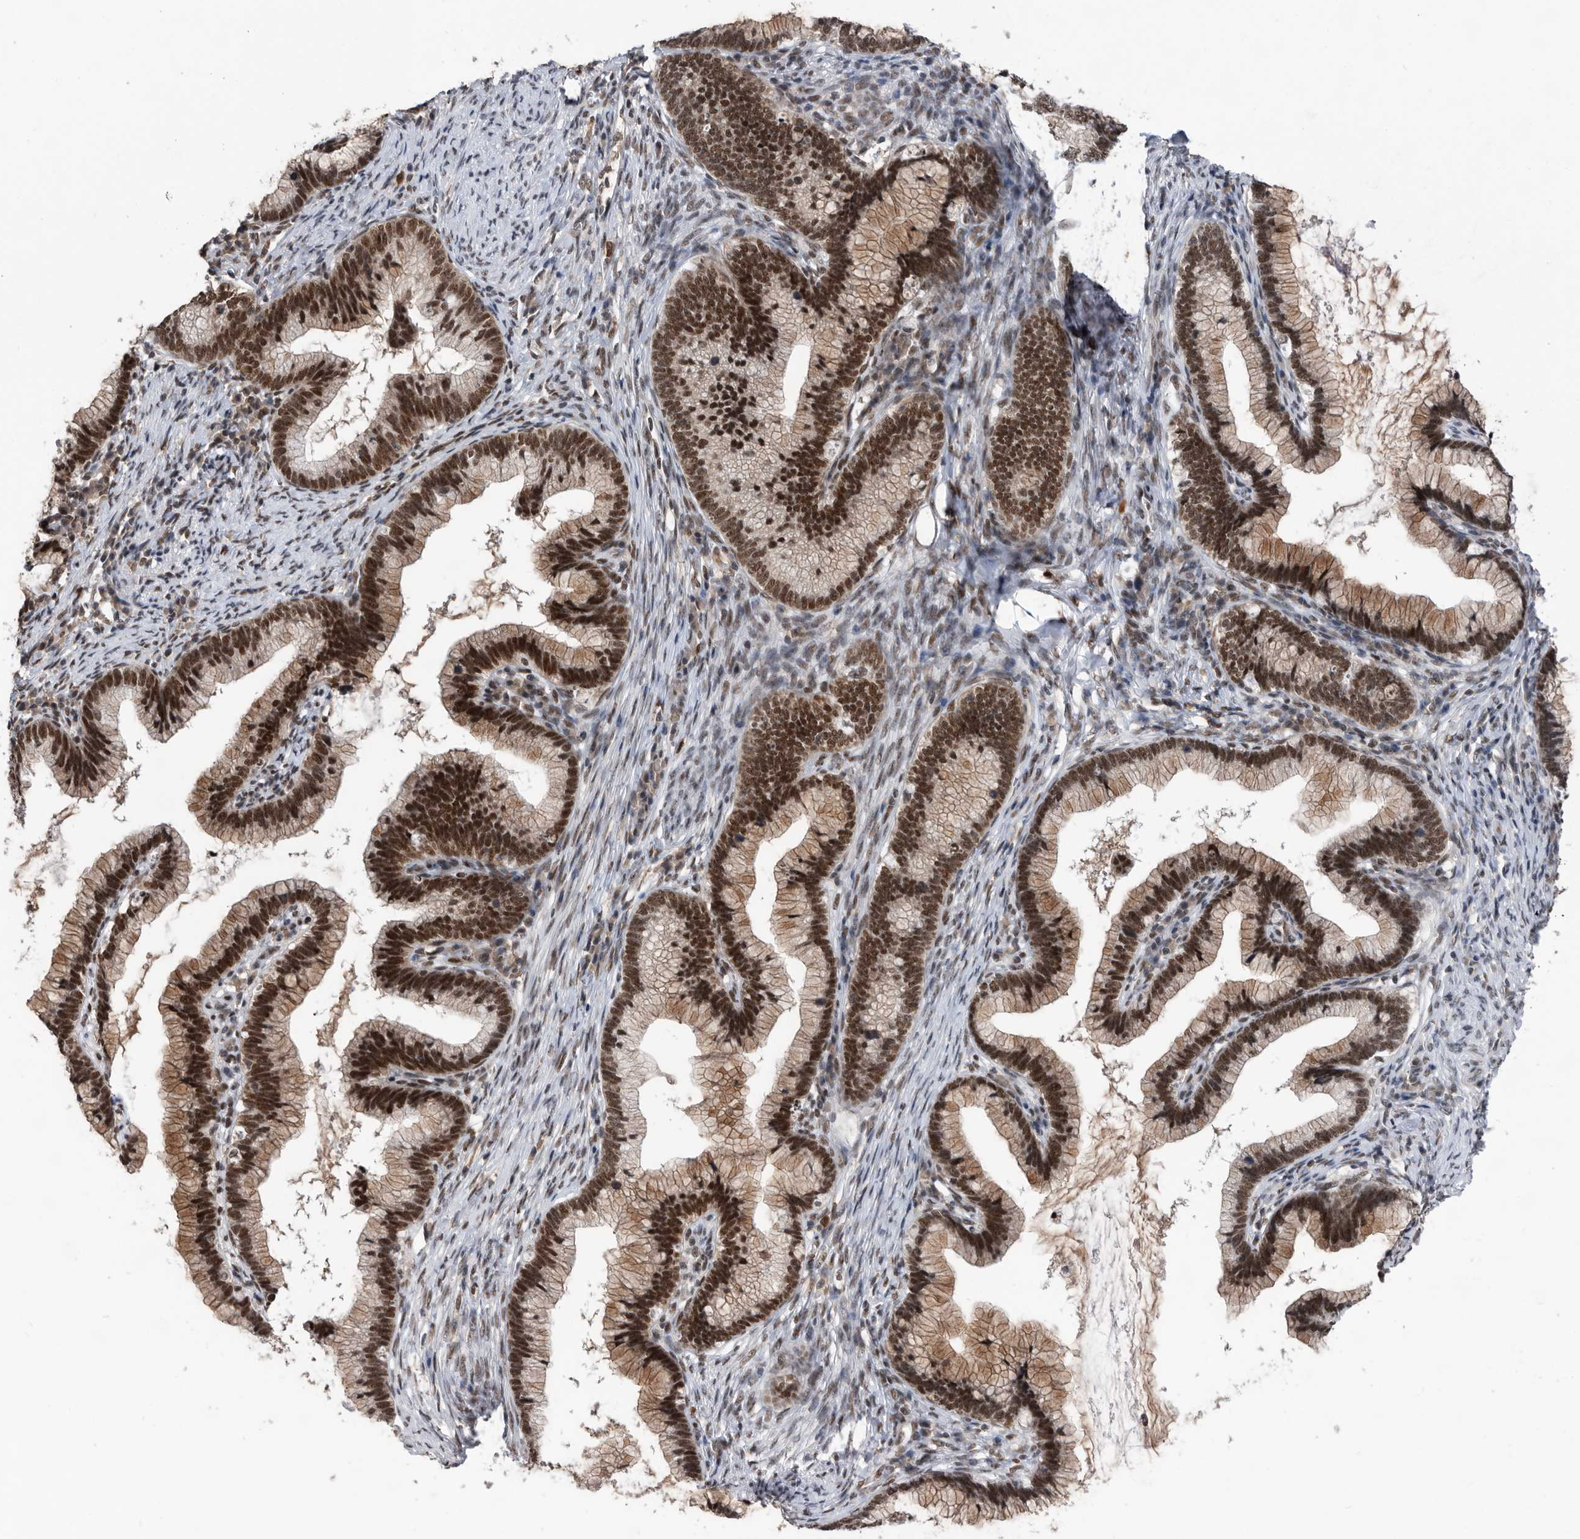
{"staining": {"intensity": "strong", "quantity": ">75%", "location": "cytoplasmic/membranous,nuclear"}, "tissue": "cervical cancer", "cell_type": "Tumor cells", "image_type": "cancer", "snomed": [{"axis": "morphology", "description": "Adenocarcinoma, NOS"}, {"axis": "topography", "description": "Cervix"}], "caption": "Strong cytoplasmic/membranous and nuclear staining is seen in approximately >75% of tumor cells in cervical adenocarcinoma.", "gene": "ZNF260", "patient": {"sex": "female", "age": 36}}